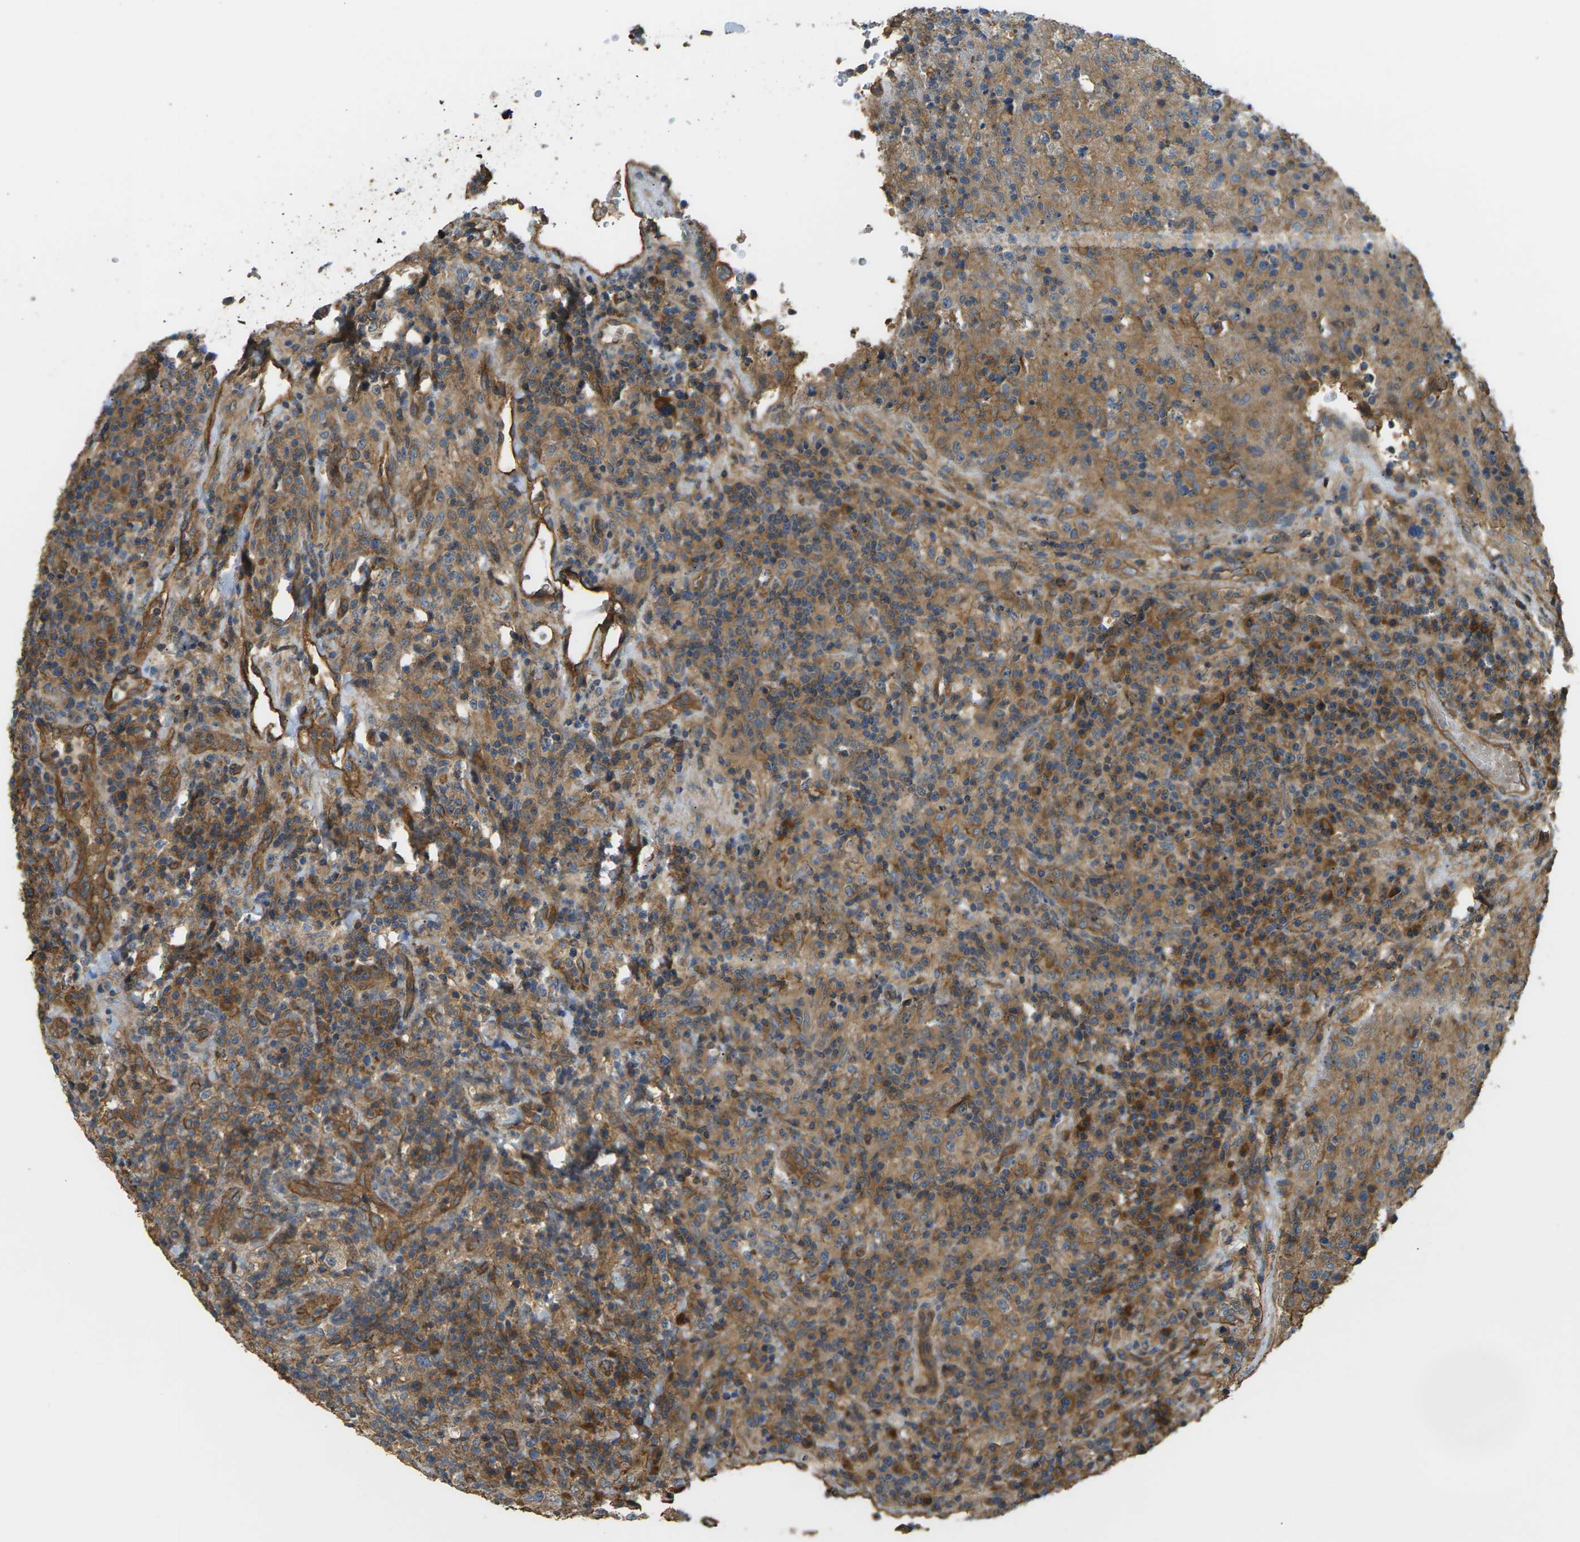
{"staining": {"intensity": "moderate", "quantity": ">75%", "location": "cytoplasmic/membranous"}, "tissue": "lymphoma", "cell_type": "Tumor cells", "image_type": "cancer", "snomed": [{"axis": "morphology", "description": "Malignant lymphoma, non-Hodgkin's type, High grade"}, {"axis": "topography", "description": "Lymph node"}], "caption": "Approximately >75% of tumor cells in human lymphoma exhibit moderate cytoplasmic/membranous protein expression as visualized by brown immunohistochemical staining.", "gene": "DDHD2", "patient": {"sex": "female", "age": 76}}